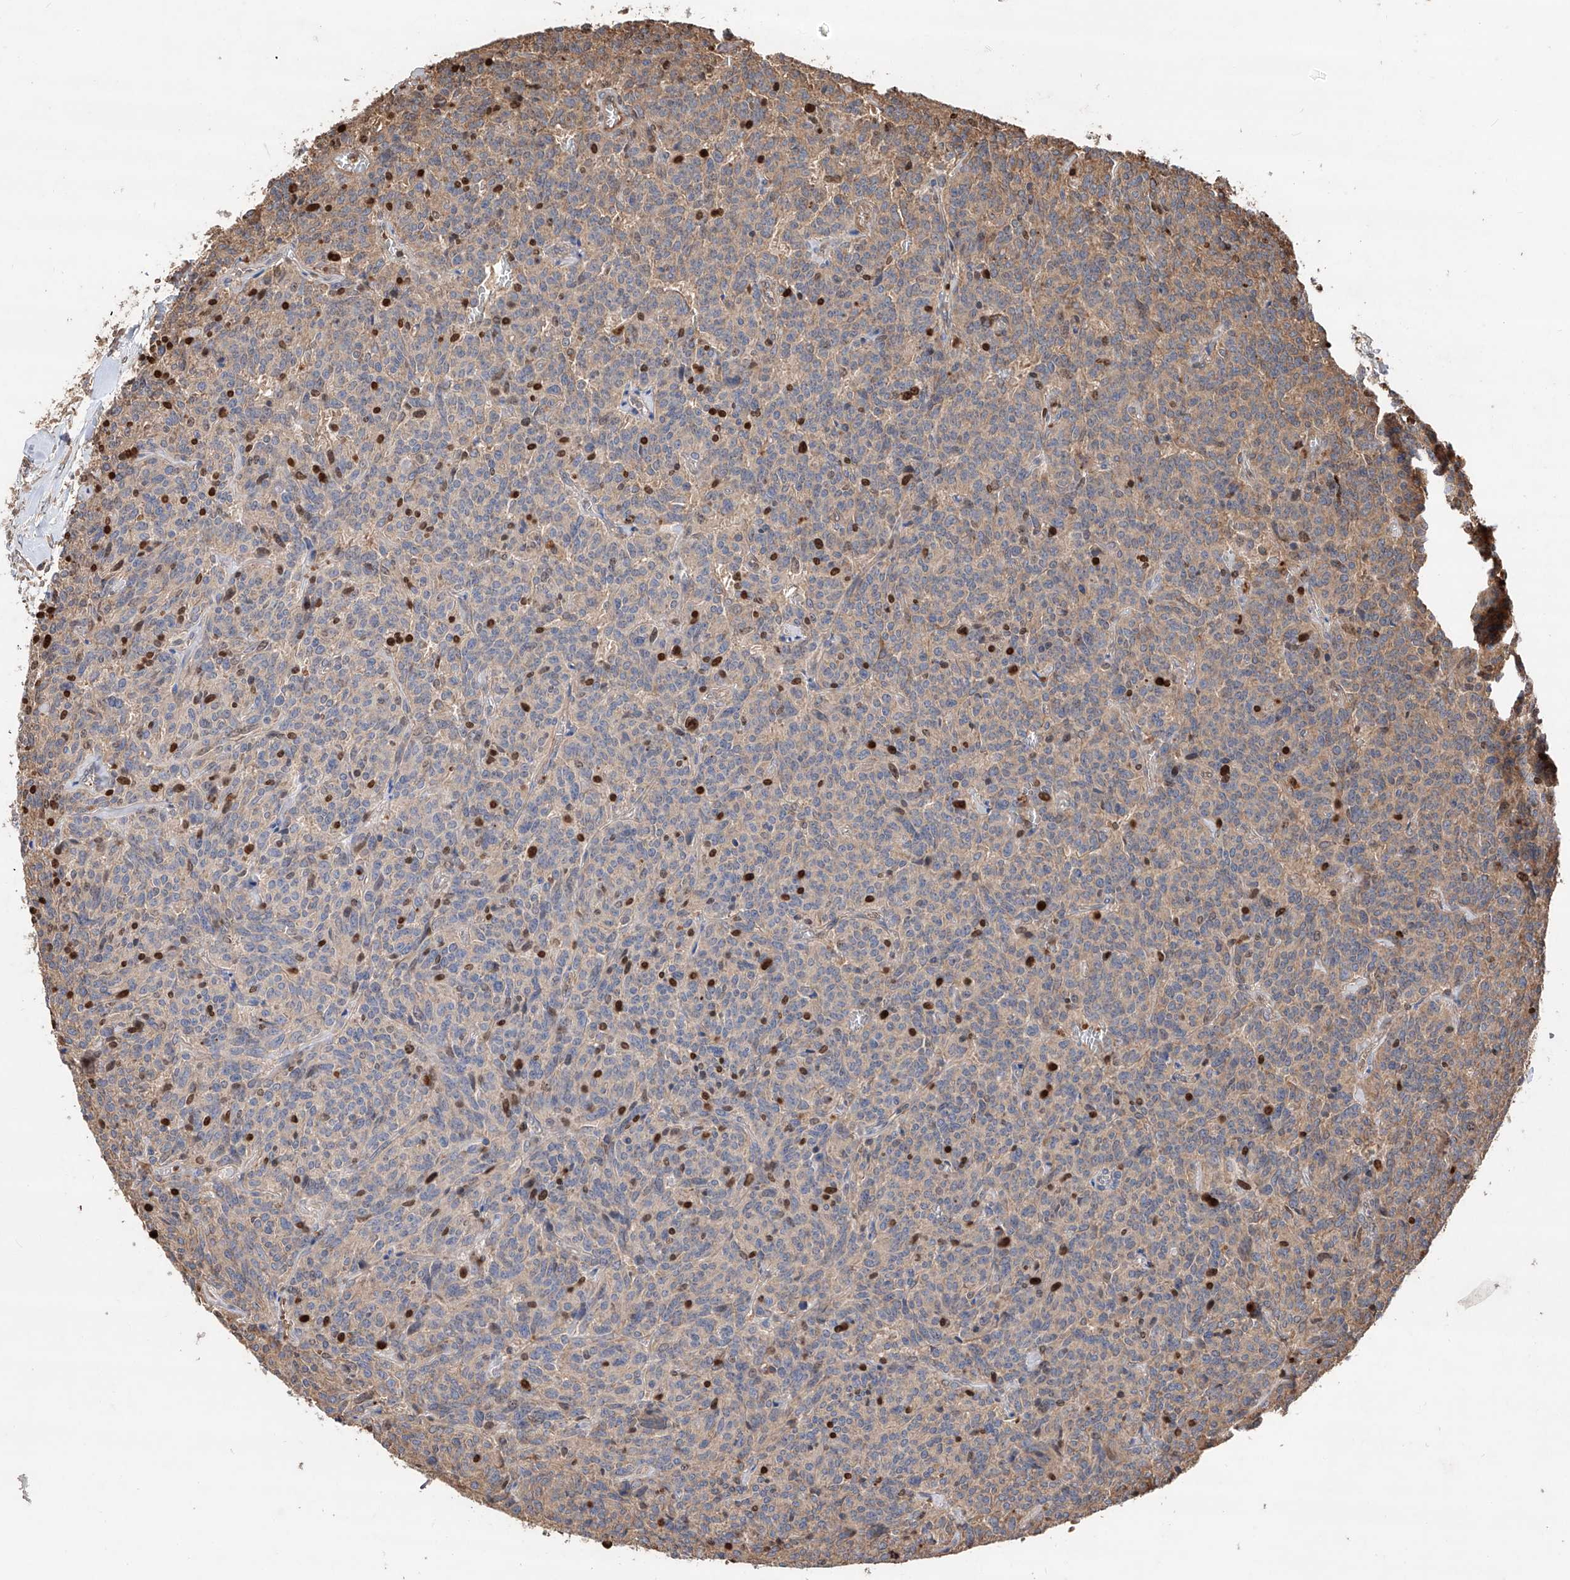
{"staining": {"intensity": "weak", "quantity": "<25%", "location": "cytoplasmic/membranous"}, "tissue": "carcinoid", "cell_type": "Tumor cells", "image_type": "cancer", "snomed": [{"axis": "morphology", "description": "Carcinoid, malignant, NOS"}, {"axis": "topography", "description": "Lung"}], "caption": "Immunohistochemistry photomicrograph of malignant carcinoid stained for a protein (brown), which exhibits no staining in tumor cells.", "gene": "EDN1", "patient": {"sex": "female", "age": 46}}